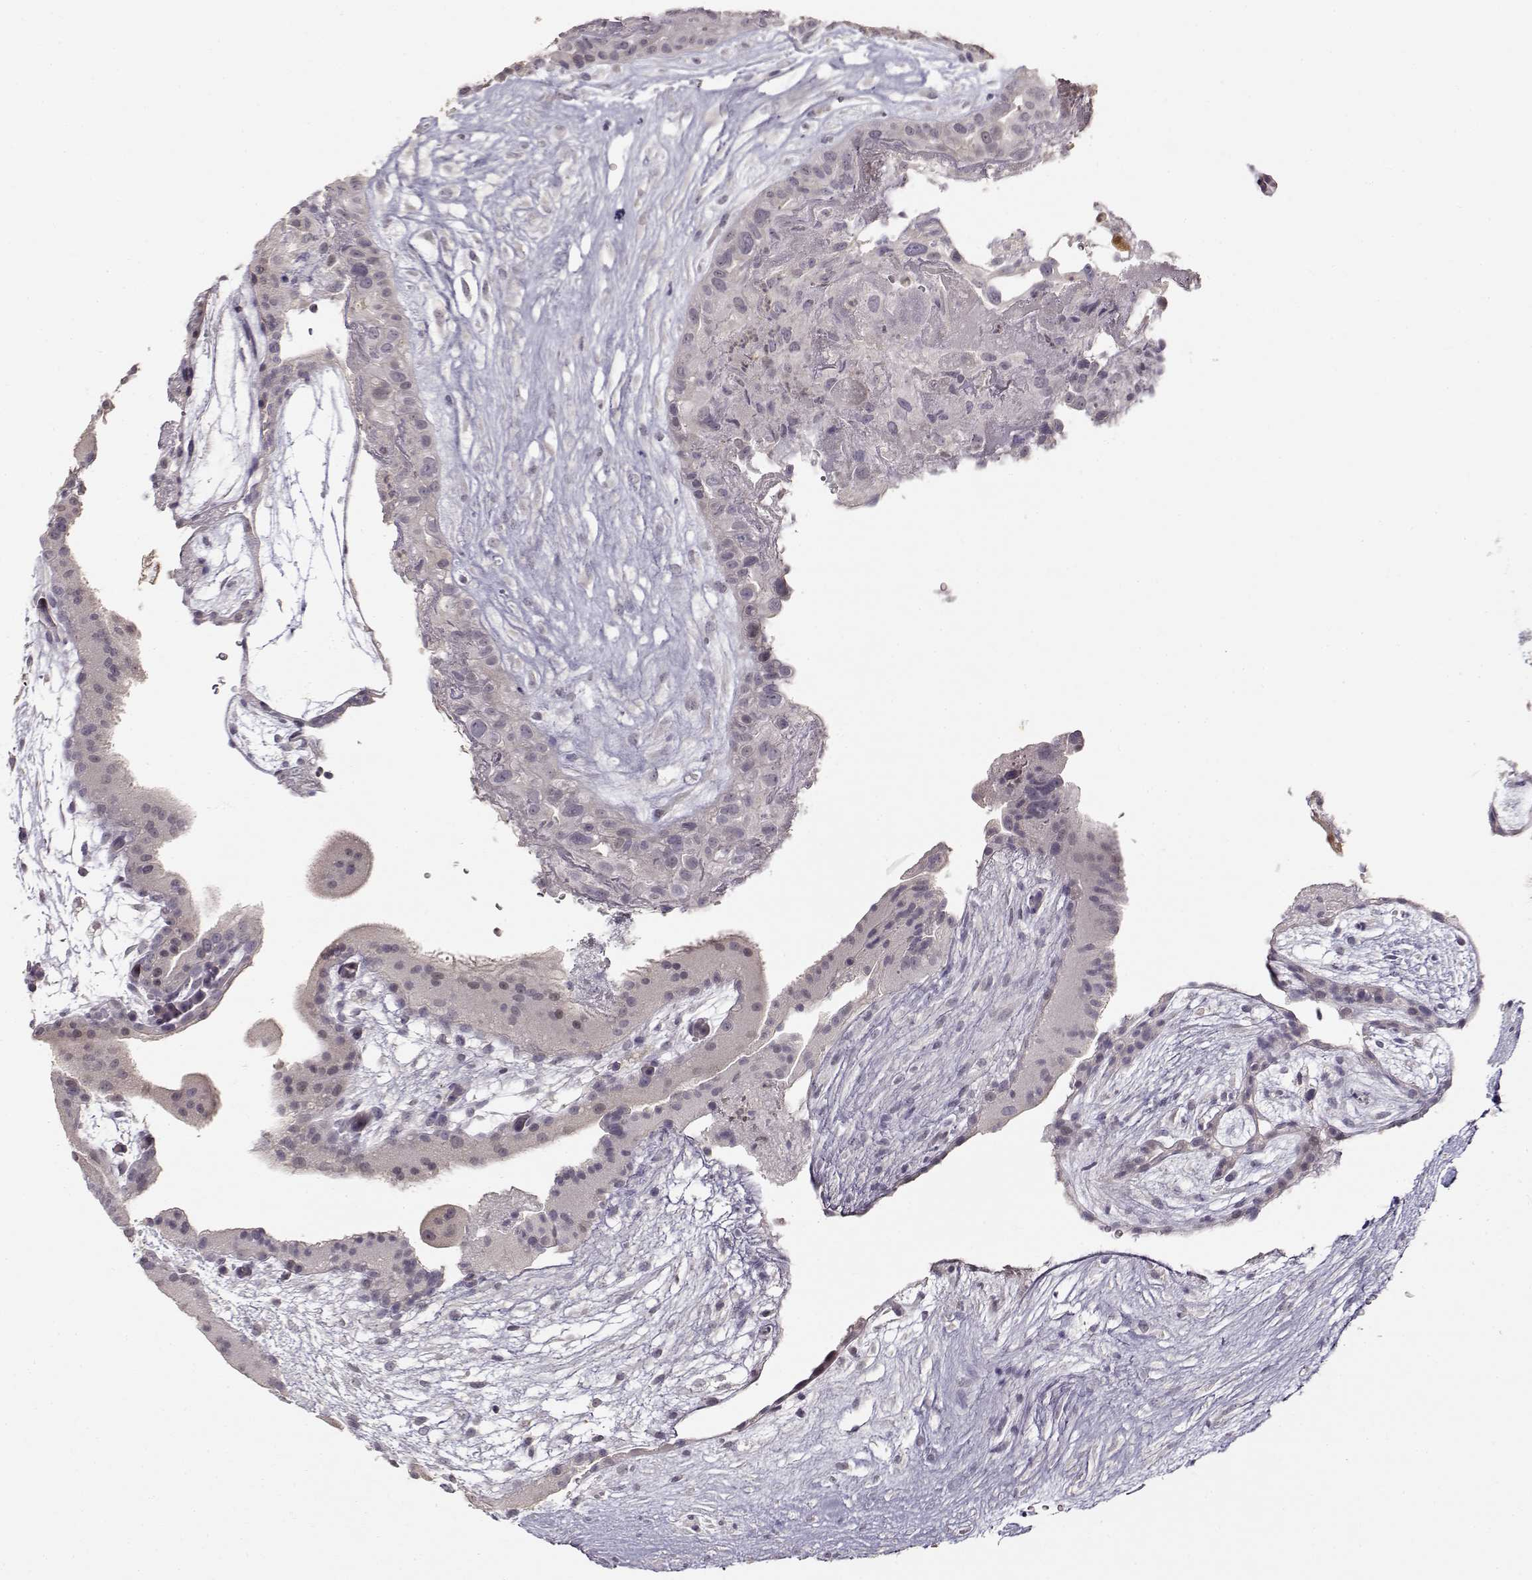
{"staining": {"intensity": "negative", "quantity": "none", "location": "none"}, "tissue": "placenta", "cell_type": "Decidual cells", "image_type": "normal", "snomed": [{"axis": "morphology", "description": "Normal tissue, NOS"}, {"axis": "topography", "description": "Placenta"}], "caption": "High power microscopy histopathology image of an immunohistochemistry (IHC) photomicrograph of benign placenta, revealing no significant positivity in decidual cells.", "gene": "S100B", "patient": {"sex": "female", "age": 19}}